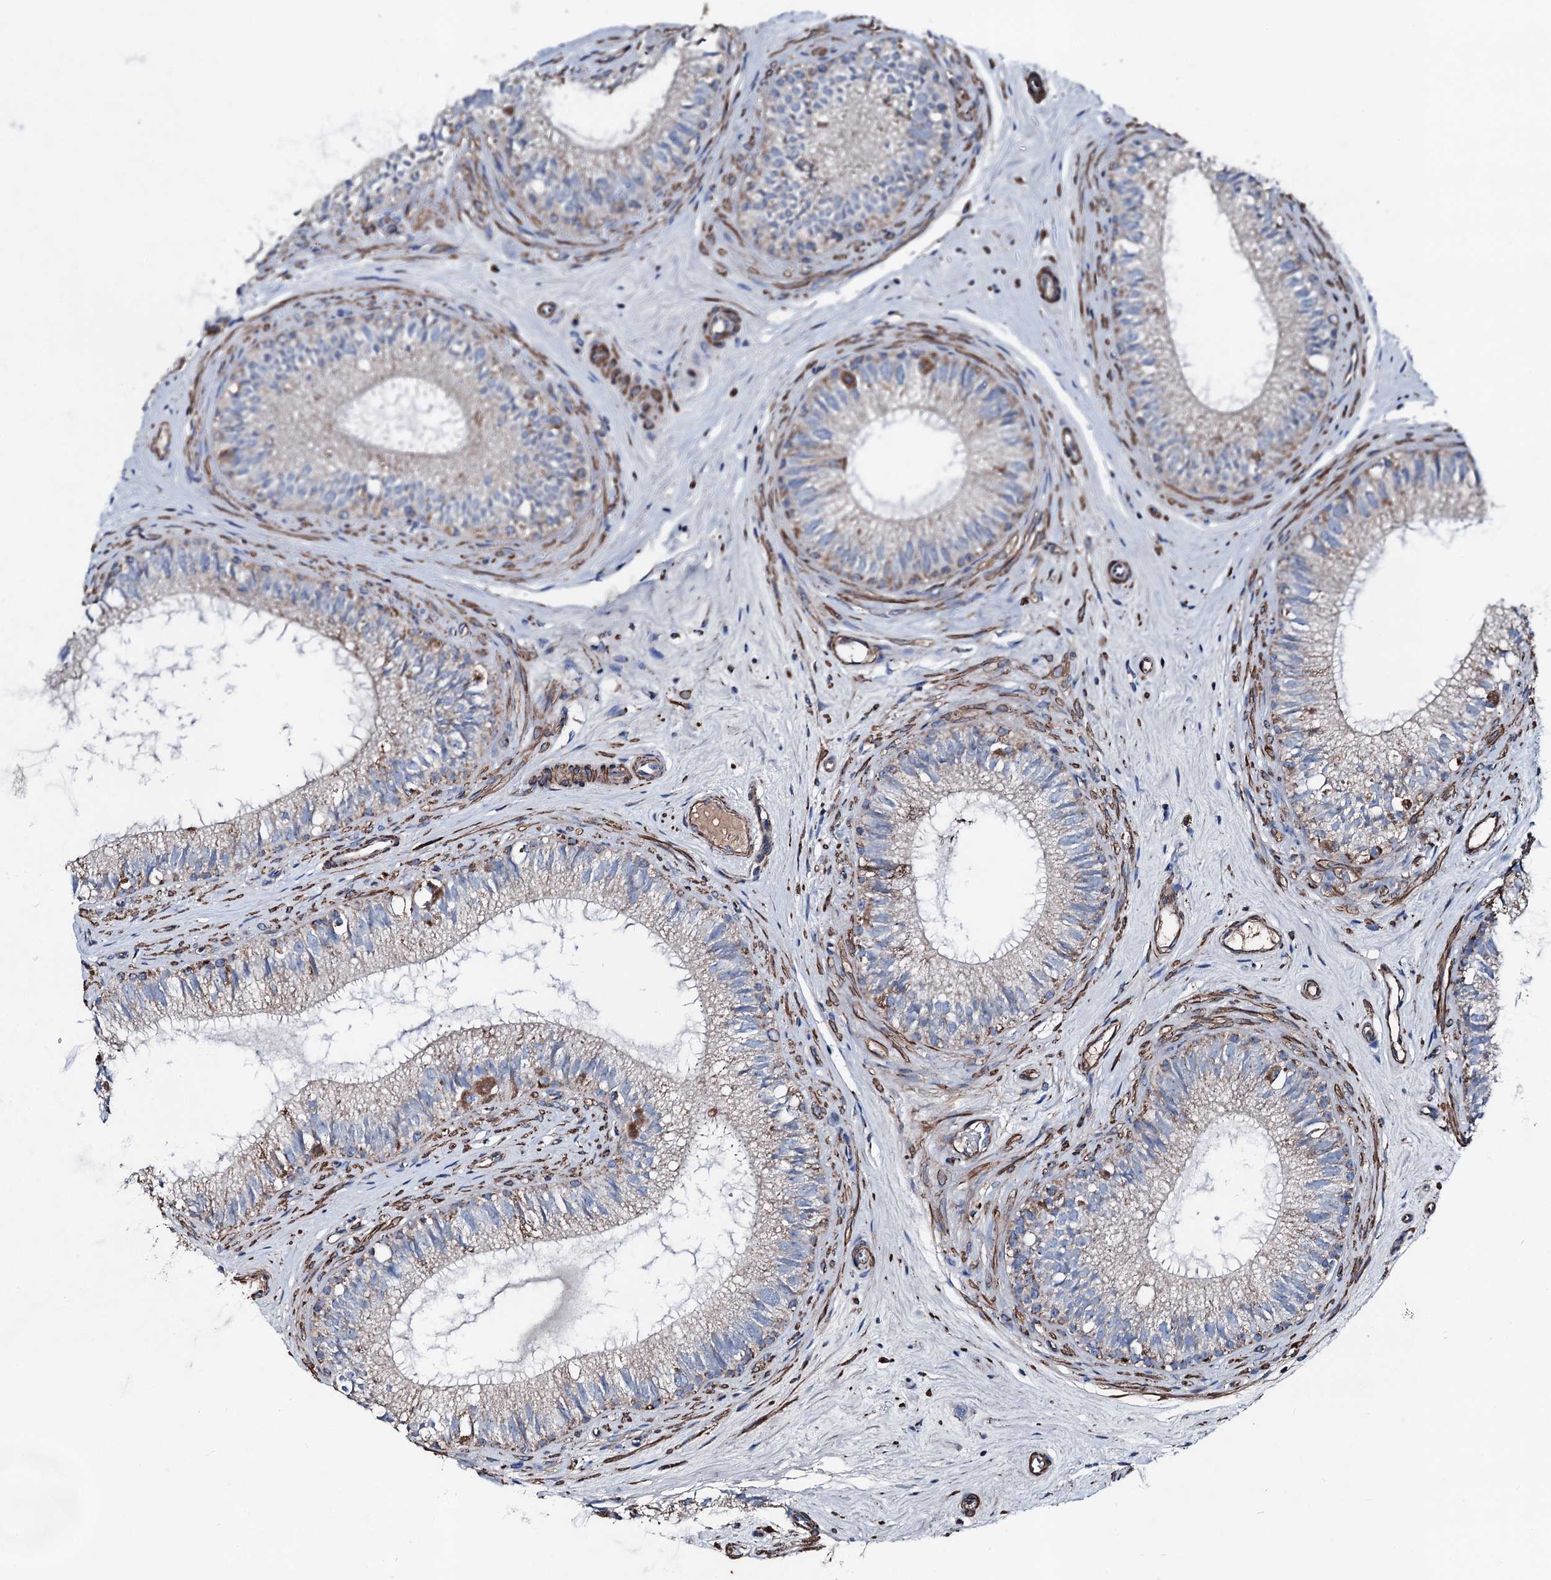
{"staining": {"intensity": "moderate", "quantity": "<25%", "location": "cytoplasmic/membranous"}, "tissue": "epididymis", "cell_type": "Glandular cells", "image_type": "normal", "snomed": [{"axis": "morphology", "description": "Normal tissue, NOS"}, {"axis": "topography", "description": "Epididymis"}], "caption": "The photomicrograph exhibits immunohistochemical staining of benign epididymis. There is moderate cytoplasmic/membranous staining is present in about <25% of glandular cells.", "gene": "DDIAS", "patient": {"sex": "male", "age": 71}}